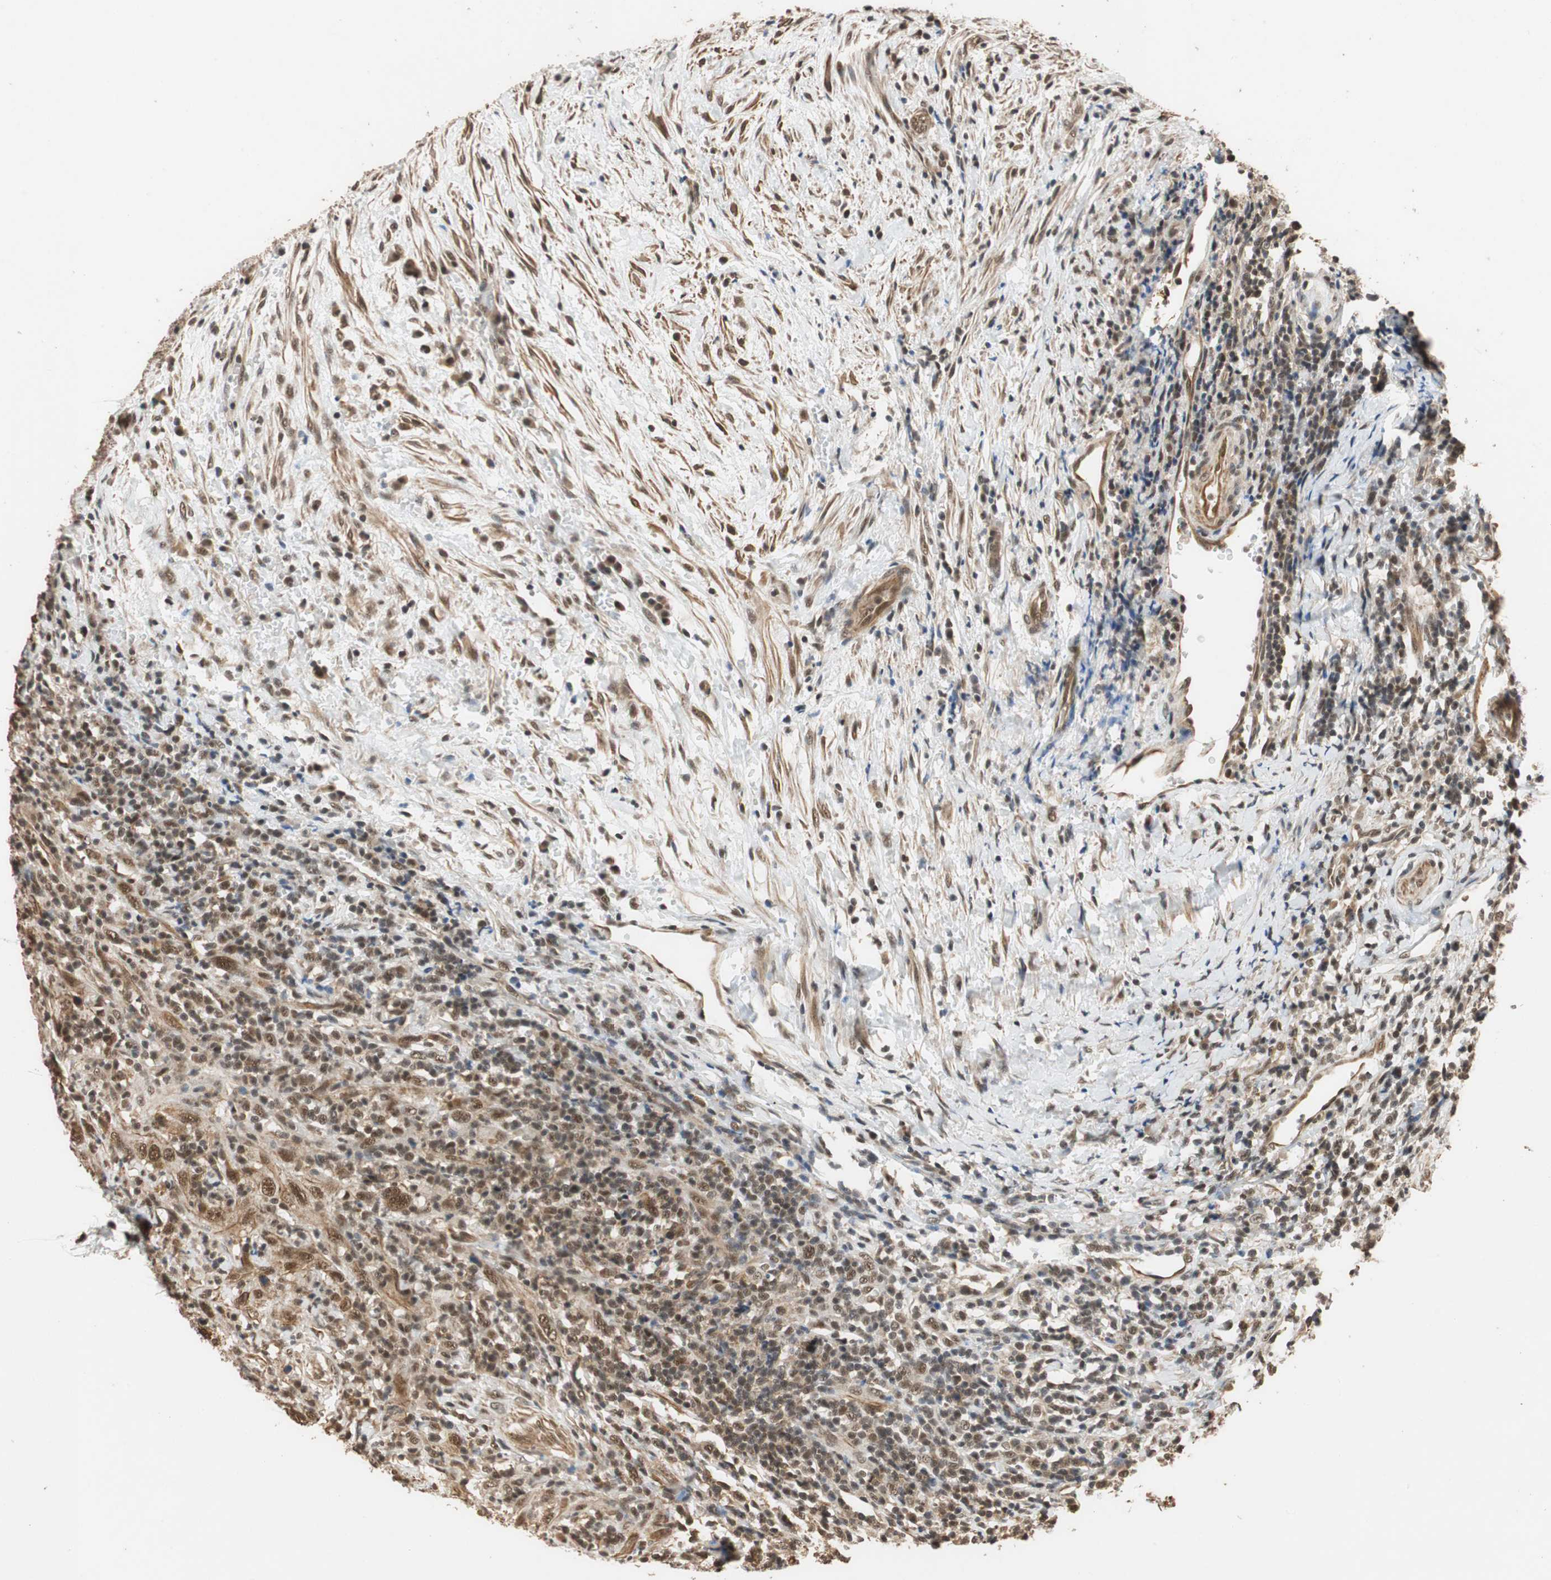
{"staining": {"intensity": "moderate", "quantity": ">75%", "location": "cytoplasmic/membranous,nuclear"}, "tissue": "urothelial cancer", "cell_type": "Tumor cells", "image_type": "cancer", "snomed": [{"axis": "morphology", "description": "Urothelial carcinoma, High grade"}, {"axis": "topography", "description": "Urinary bladder"}], "caption": "Urothelial cancer was stained to show a protein in brown. There is medium levels of moderate cytoplasmic/membranous and nuclear staining in approximately >75% of tumor cells.", "gene": "CDC5L", "patient": {"sex": "male", "age": 61}}